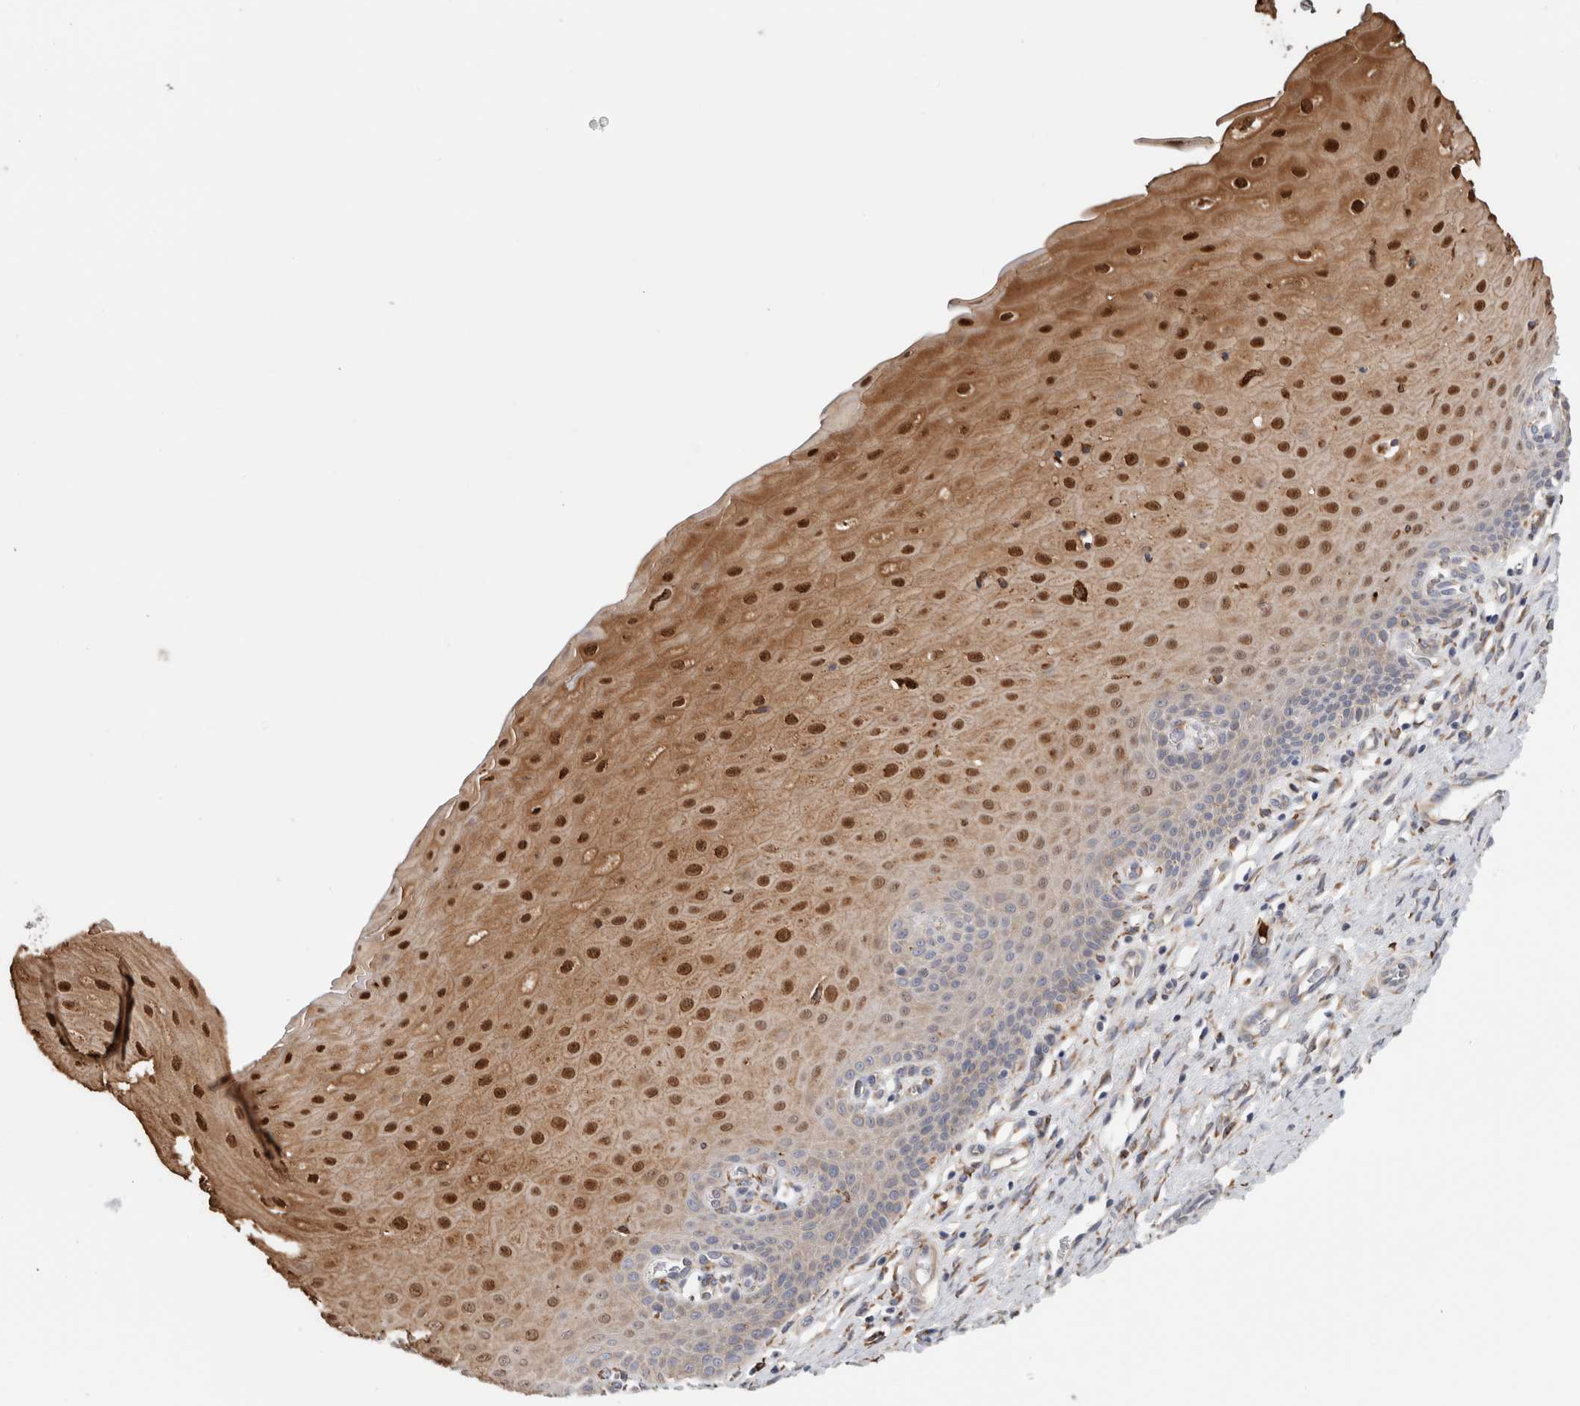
{"staining": {"intensity": "moderate", "quantity": ">75%", "location": "cytoplasmic/membranous"}, "tissue": "cervix", "cell_type": "Glandular cells", "image_type": "normal", "snomed": [{"axis": "morphology", "description": "Normal tissue, NOS"}, {"axis": "topography", "description": "Cervix"}], "caption": "Immunohistochemical staining of benign human cervix reveals medium levels of moderate cytoplasmic/membranous staining in approximately >75% of glandular cells. (Stains: DAB (3,3'-diaminobenzidine) in brown, nuclei in blue, Microscopy: brightfield microscopy at high magnification).", "gene": "P4HA1", "patient": {"sex": "female", "age": 55}}